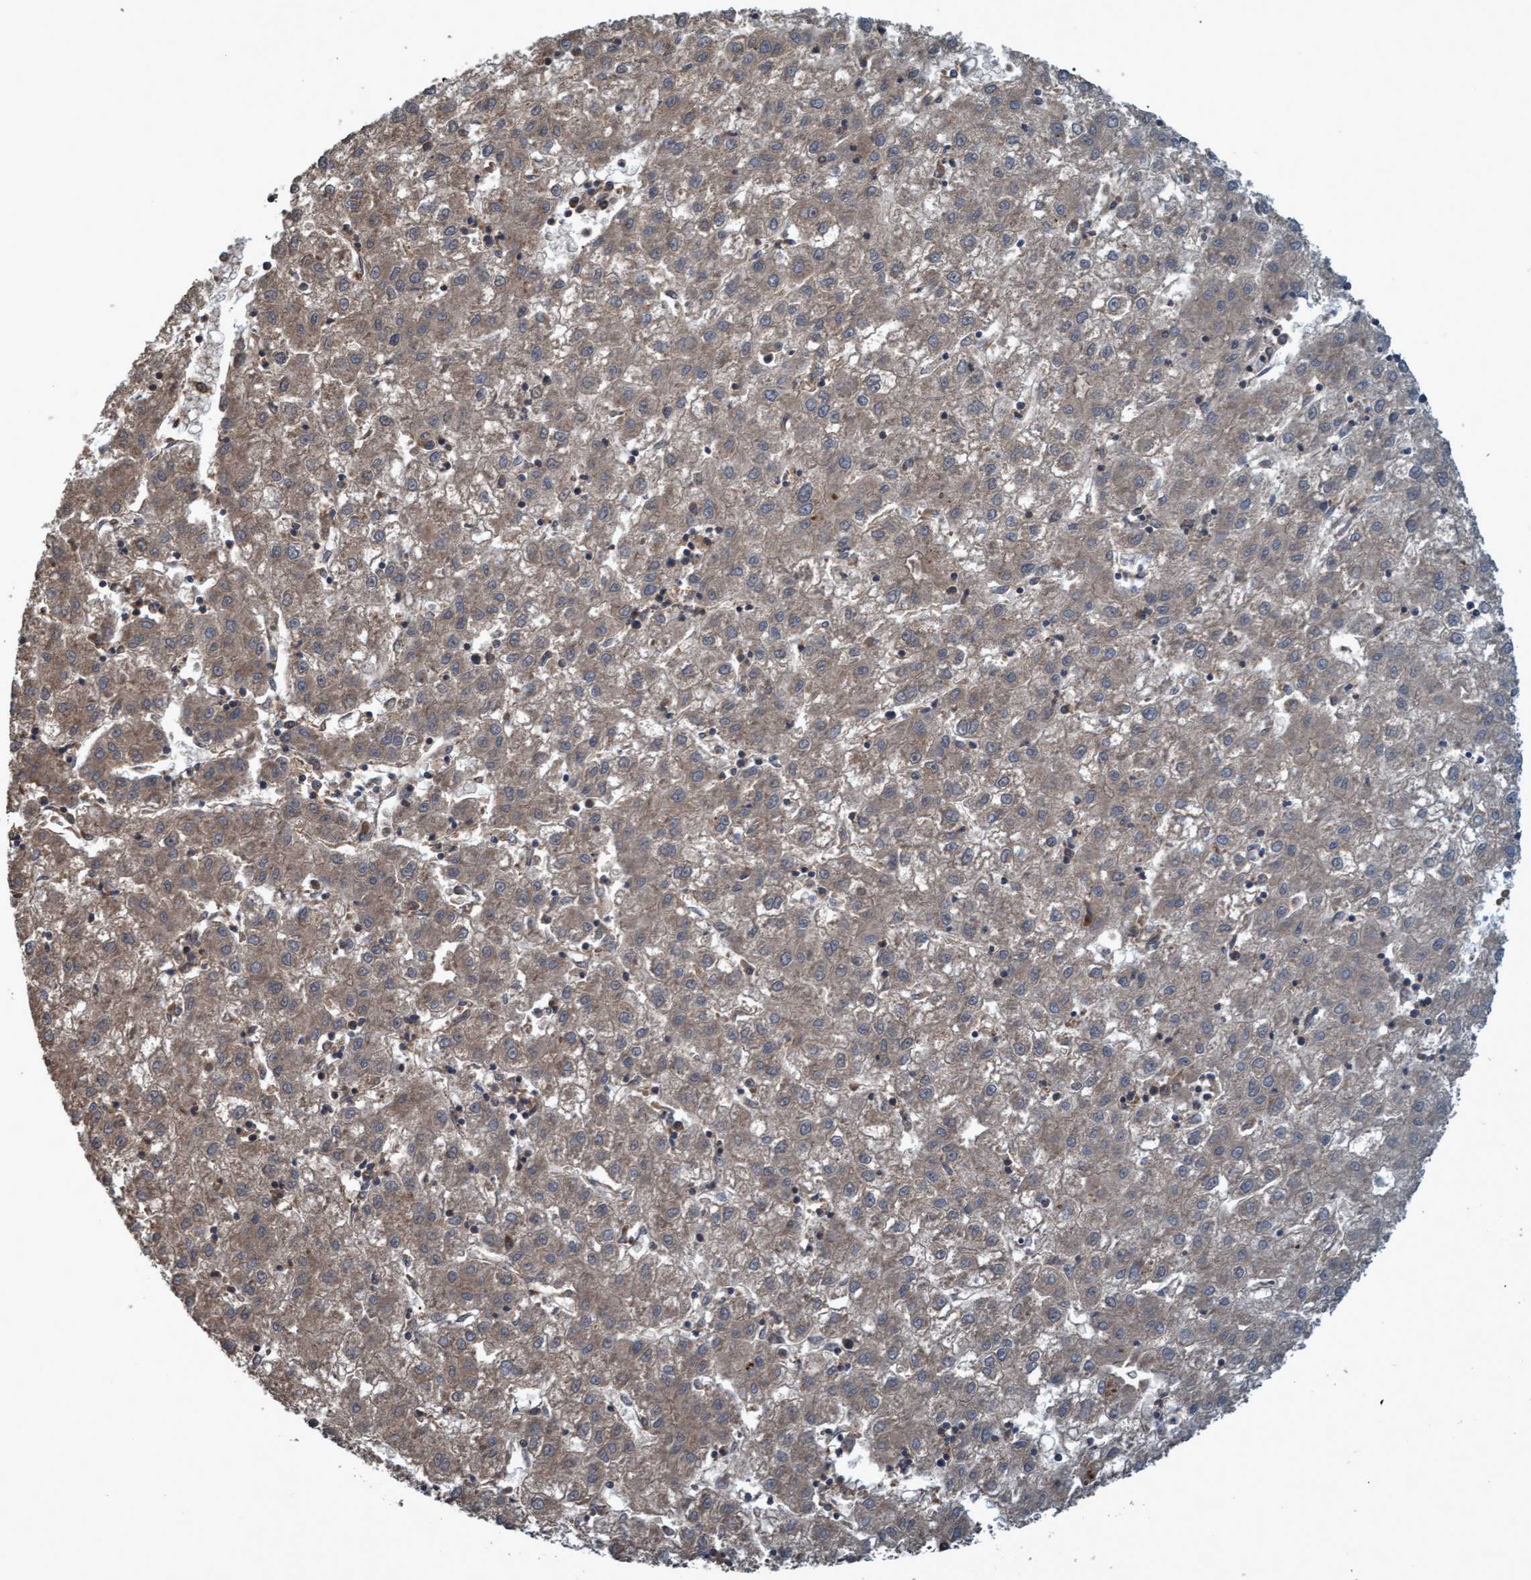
{"staining": {"intensity": "weak", "quantity": ">75%", "location": "cytoplasmic/membranous"}, "tissue": "liver cancer", "cell_type": "Tumor cells", "image_type": "cancer", "snomed": [{"axis": "morphology", "description": "Carcinoma, Hepatocellular, NOS"}, {"axis": "topography", "description": "Liver"}], "caption": "Immunohistochemistry (DAB (3,3'-diaminobenzidine)) staining of liver cancer displays weak cytoplasmic/membranous protein positivity in about >75% of tumor cells.", "gene": "GGT6", "patient": {"sex": "male", "age": 72}}